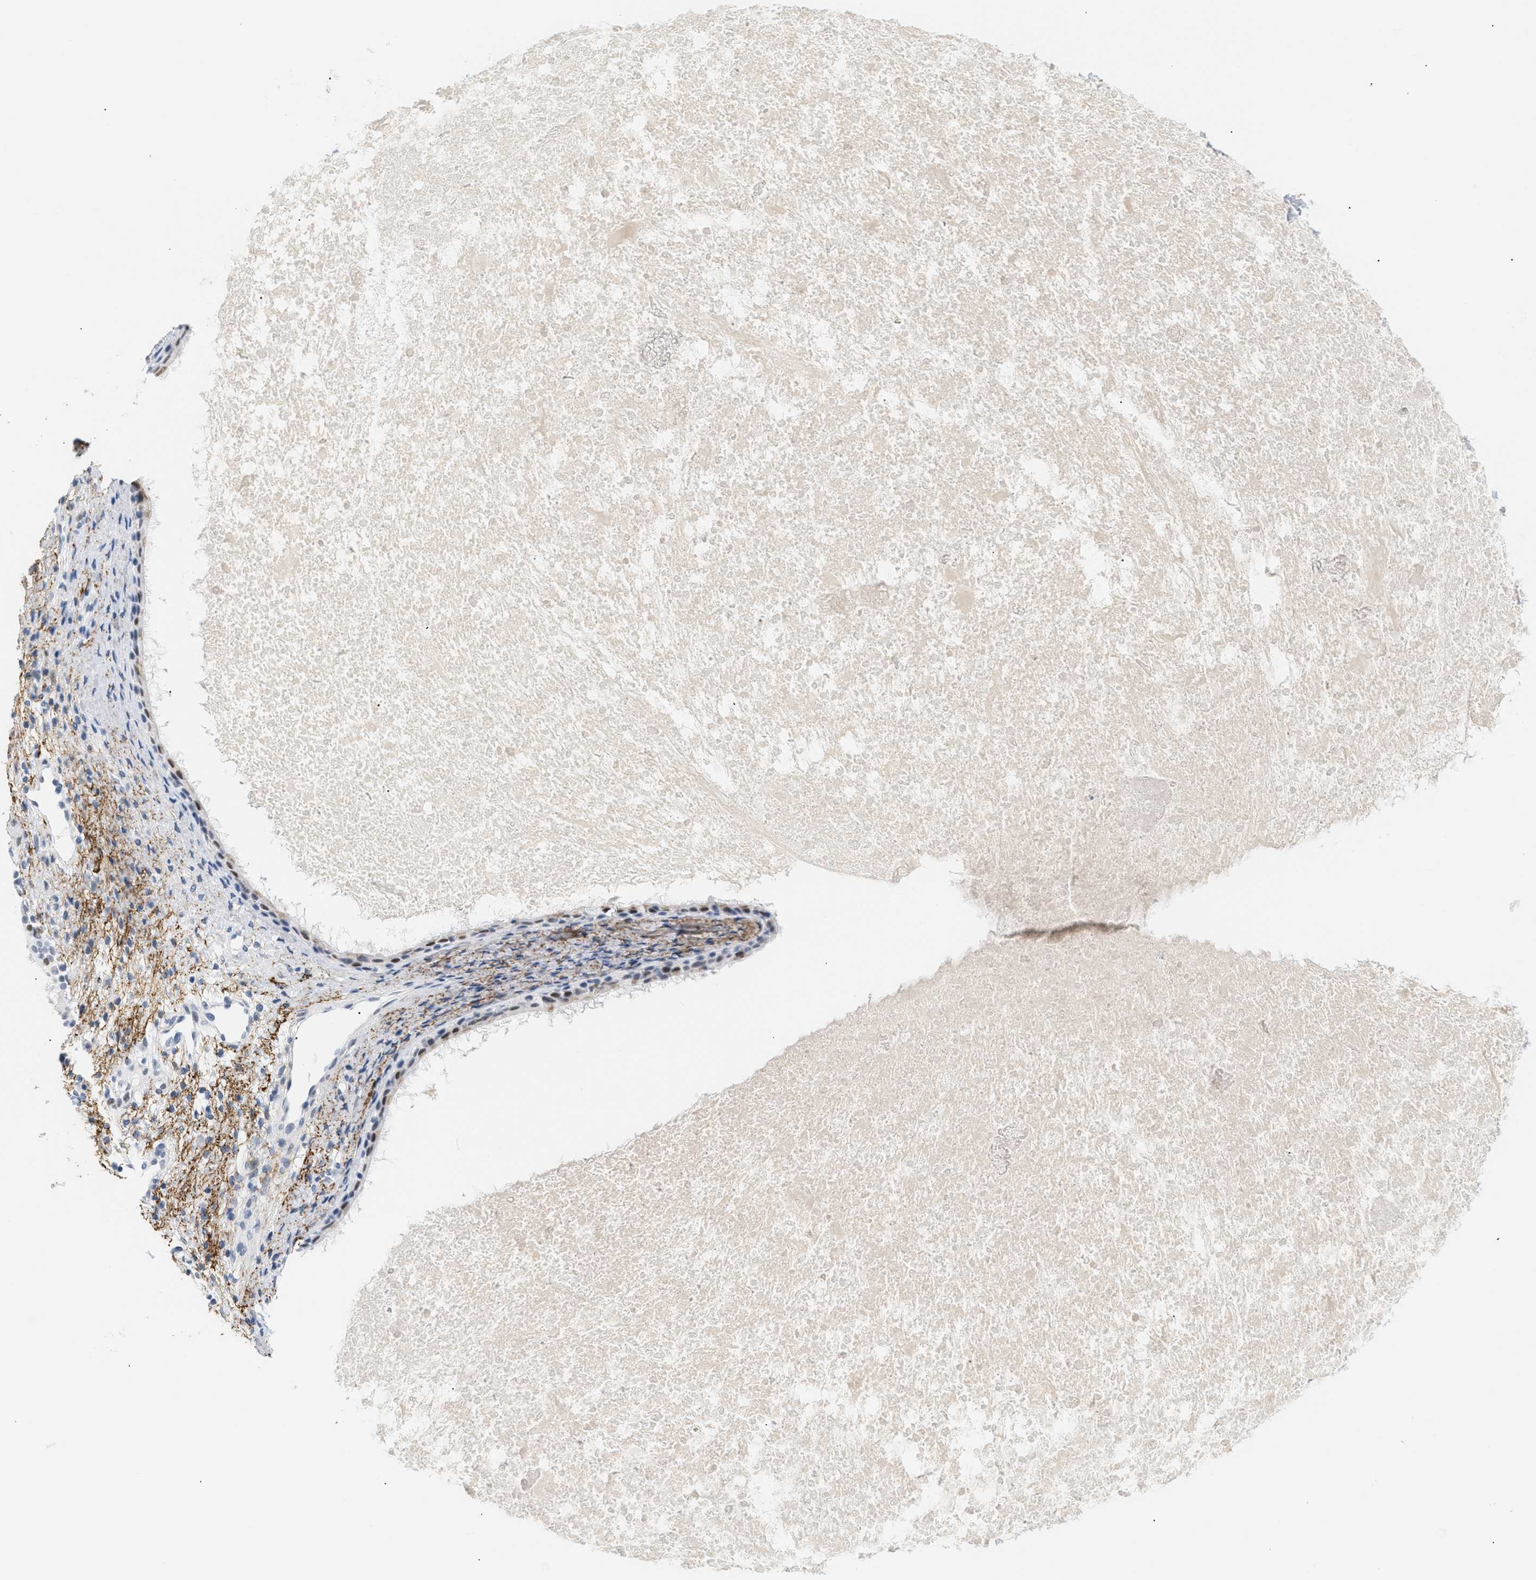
{"staining": {"intensity": "moderate", "quantity": "25%-75%", "location": "nuclear"}, "tissue": "nasopharynx", "cell_type": "Respiratory epithelial cells", "image_type": "normal", "snomed": [{"axis": "morphology", "description": "Normal tissue, NOS"}, {"axis": "topography", "description": "Nasopharynx"}], "caption": "Immunohistochemistry micrograph of normal nasopharynx: nasopharynx stained using IHC reveals medium levels of moderate protein expression localized specifically in the nuclear of respiratory epithelial cells, appearing as a nuclear brown color.", "gene": "ELN", "patient": {"sex": "male", "age": 22}}